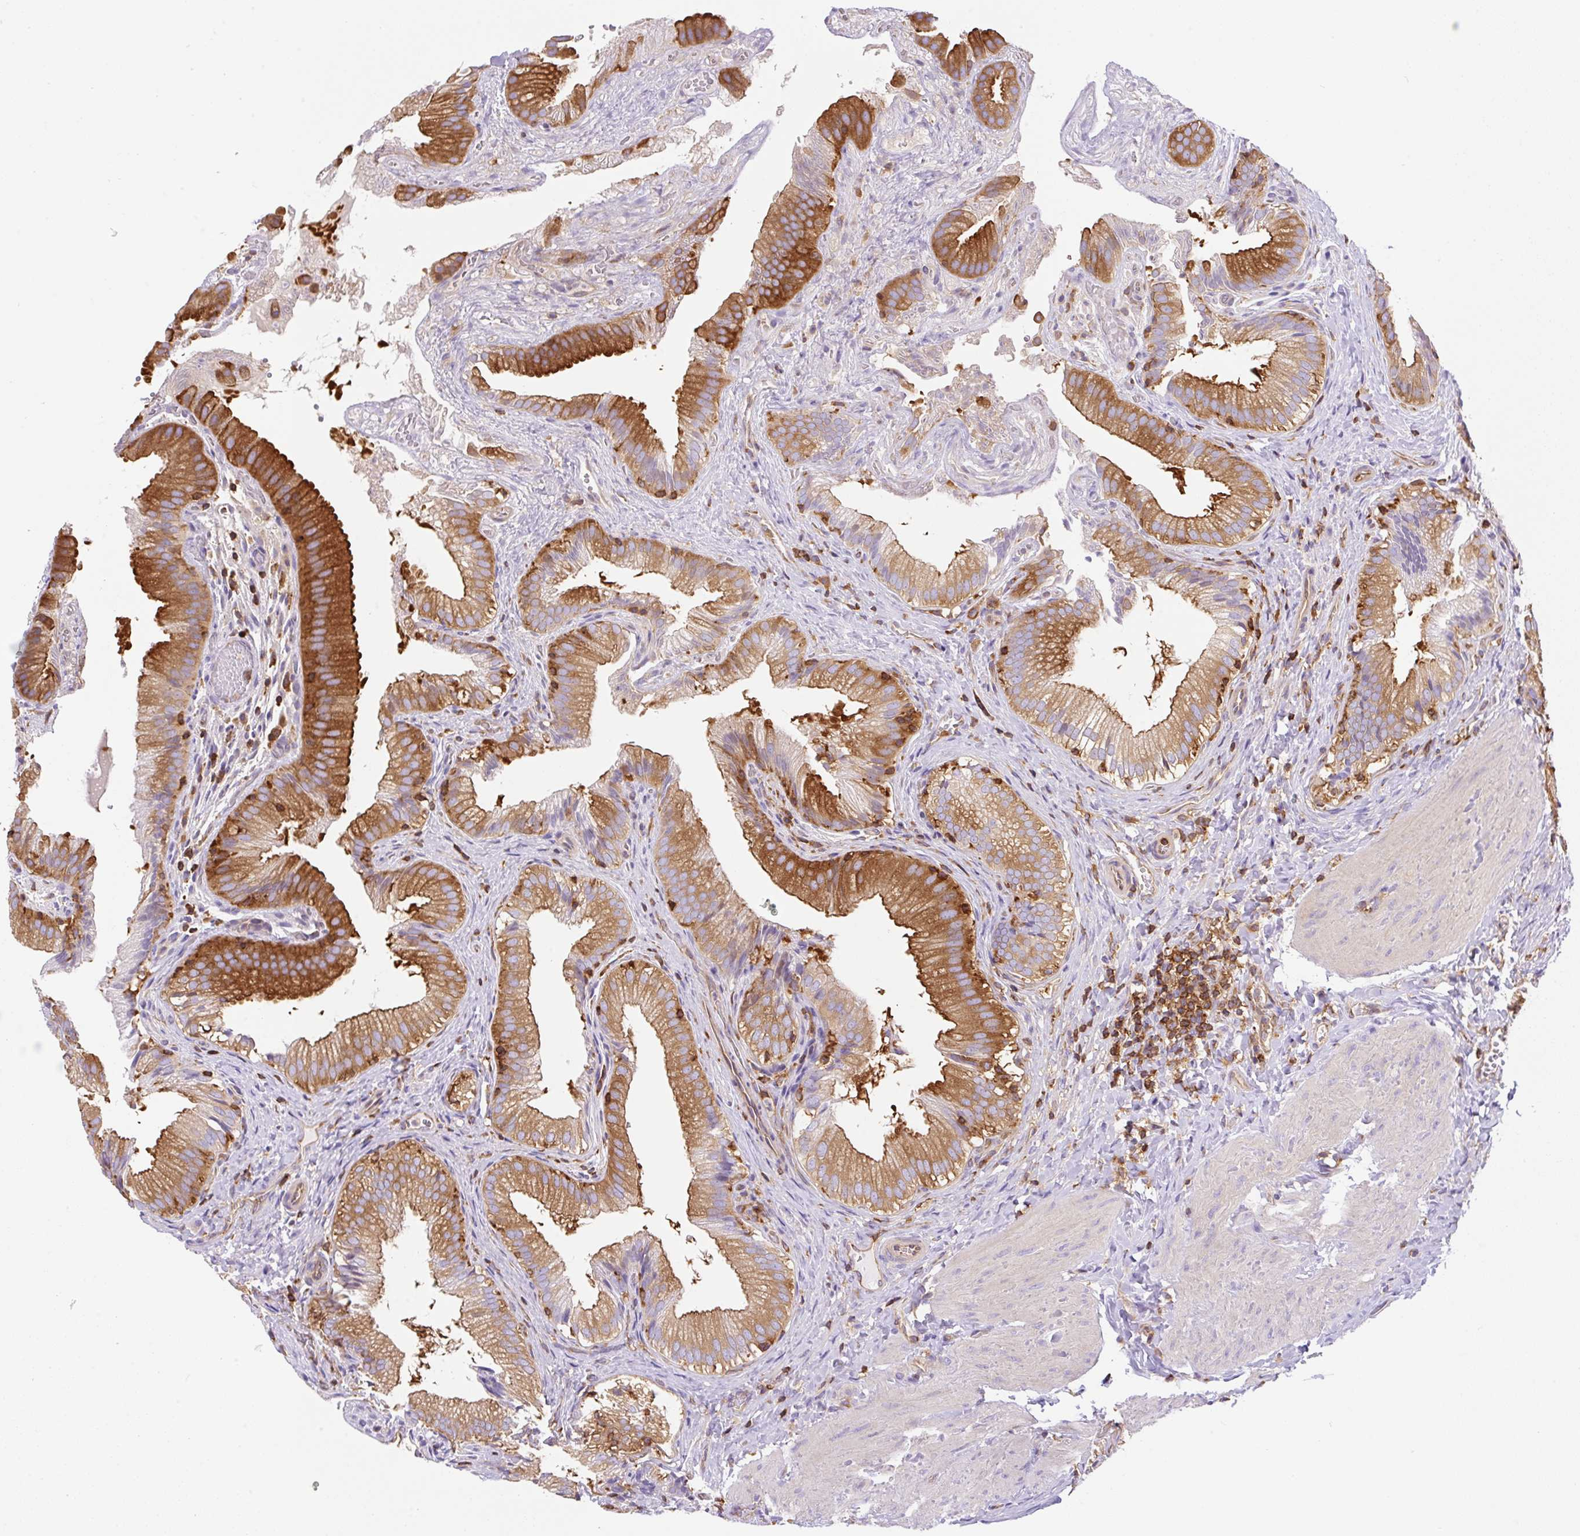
{"staining": {"intensity": "strong", "quantity": ">75%", "location": "cytoplasmic/membranous"}, "tissue": "gallbladder", "cell_type": "Glandular cells", "image_type": "normal", "snomed": [{"axis": "morphology", "description": "Normal tissue, NOS"}, {"axis": "topography", "description": "Gallbladder"}], "caption": "Glandular cells exhibit high levels of strong cytoplasmic/membranous positivity in approximately >75% of cells in benign gallbladder. The protein is stained brown, and the nuclei are stained in blue (DAB IHC with brightfield microscopy, high magnification).", "gene": "DNM2", "patient": {"sex": "female", "age": 30}}